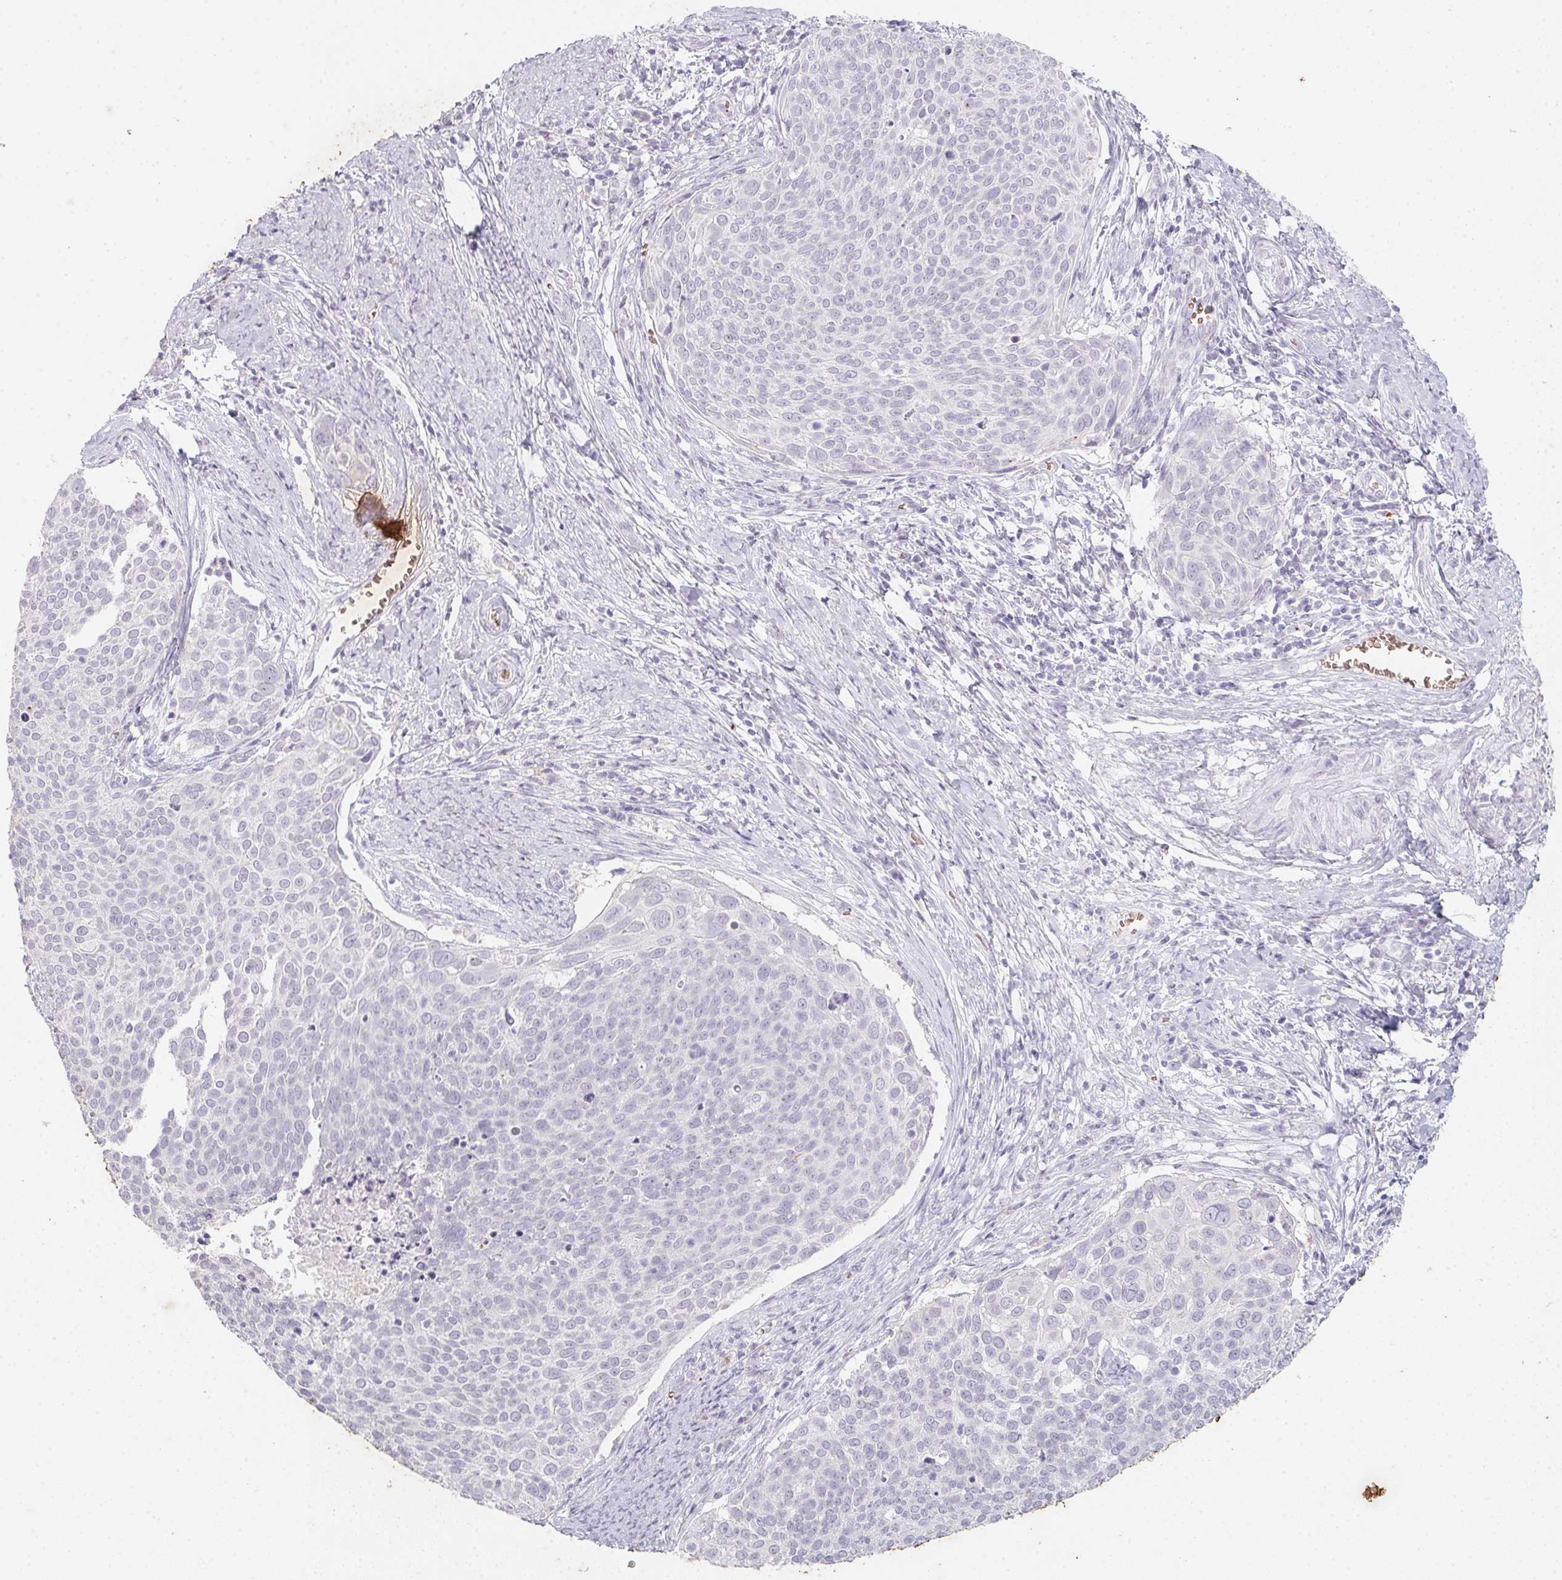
{"staining": {"intensity": "negative", "quantity": "none", "location": "none"}, "tissue": "cervical cancer", "cell_type": "Tumor cells", "image_type": "cancer", "snomed": [{"axis": "morphology", "description": "Squamous cell carcinoma, NOS"}, {"axis": "topography", "description": "Cervix"}], "caption": "Micrograph shows no significant protein expression in tumor cells of cervical cancer (squamous cell carcinoma). (DAB (3,3'-diaminobenzidine) IHC, high magnification).", "gene": "DCD", "patient": {"sex": "female", "age": 39}}